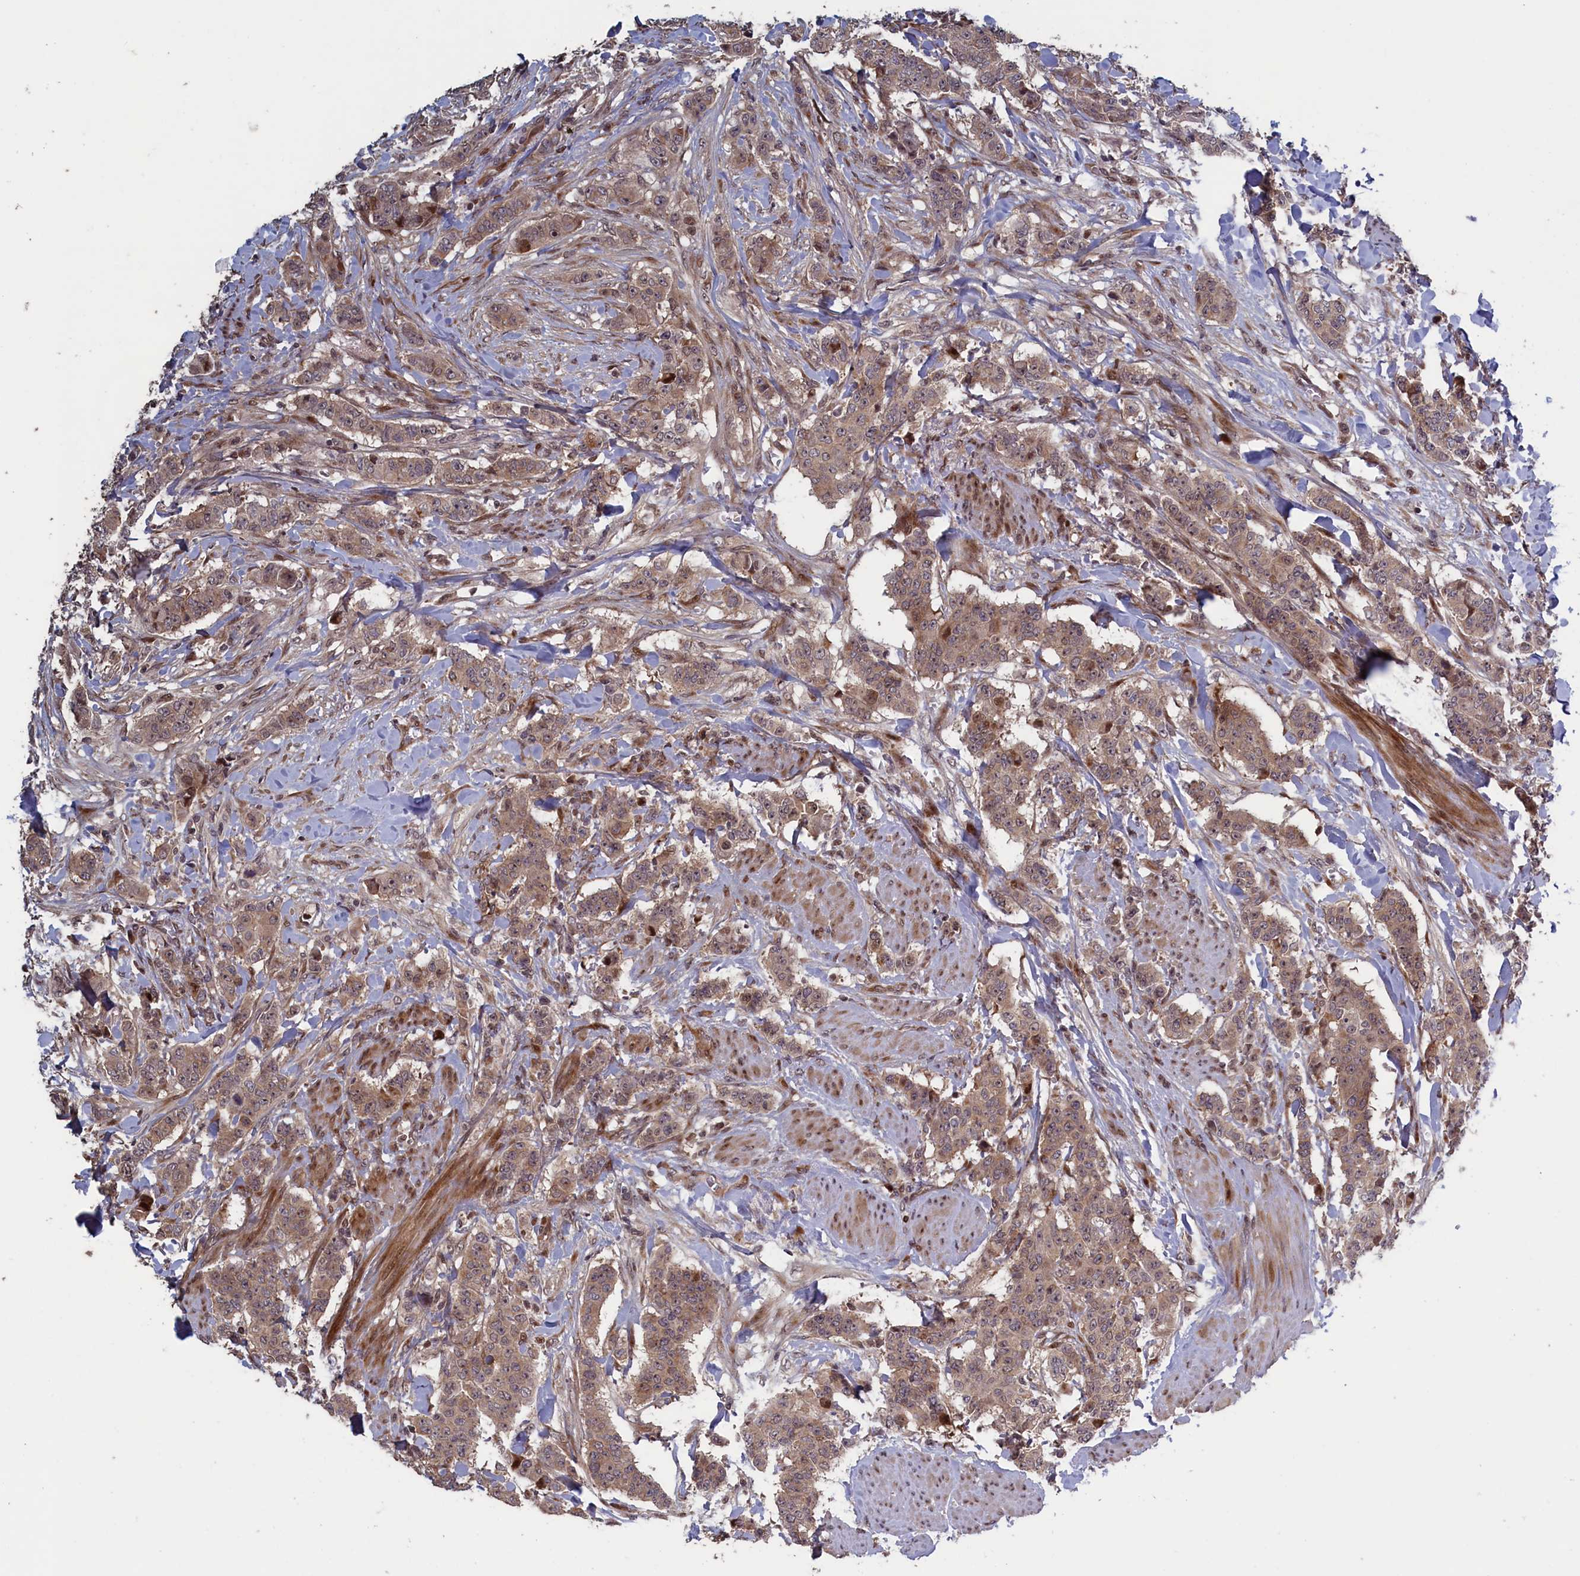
{"staining": {"intensity": "moderate", "quantity": ">75%", "location": "cytoplasmic/membranous,nuclear"}, "tissue": "breast cancer", "cell_type": "Tumor cells", "image_type": "cancer", "snomed": [{"axis": "morphology", "description": "Duct carcinoma"}, {"axis": "topography", "description": "Breast"}], "caption": "The immunohistochemical stain labels moderate cytoplasmic/membranous and nuclear expression in tumor cells of breast cancer (invasive ductal carcinoma) tissue. (DAB IHC with brightfield microscopy, high magnification).", "gene": "LSG1", "patient": {"sex": "female", "age": 40}}